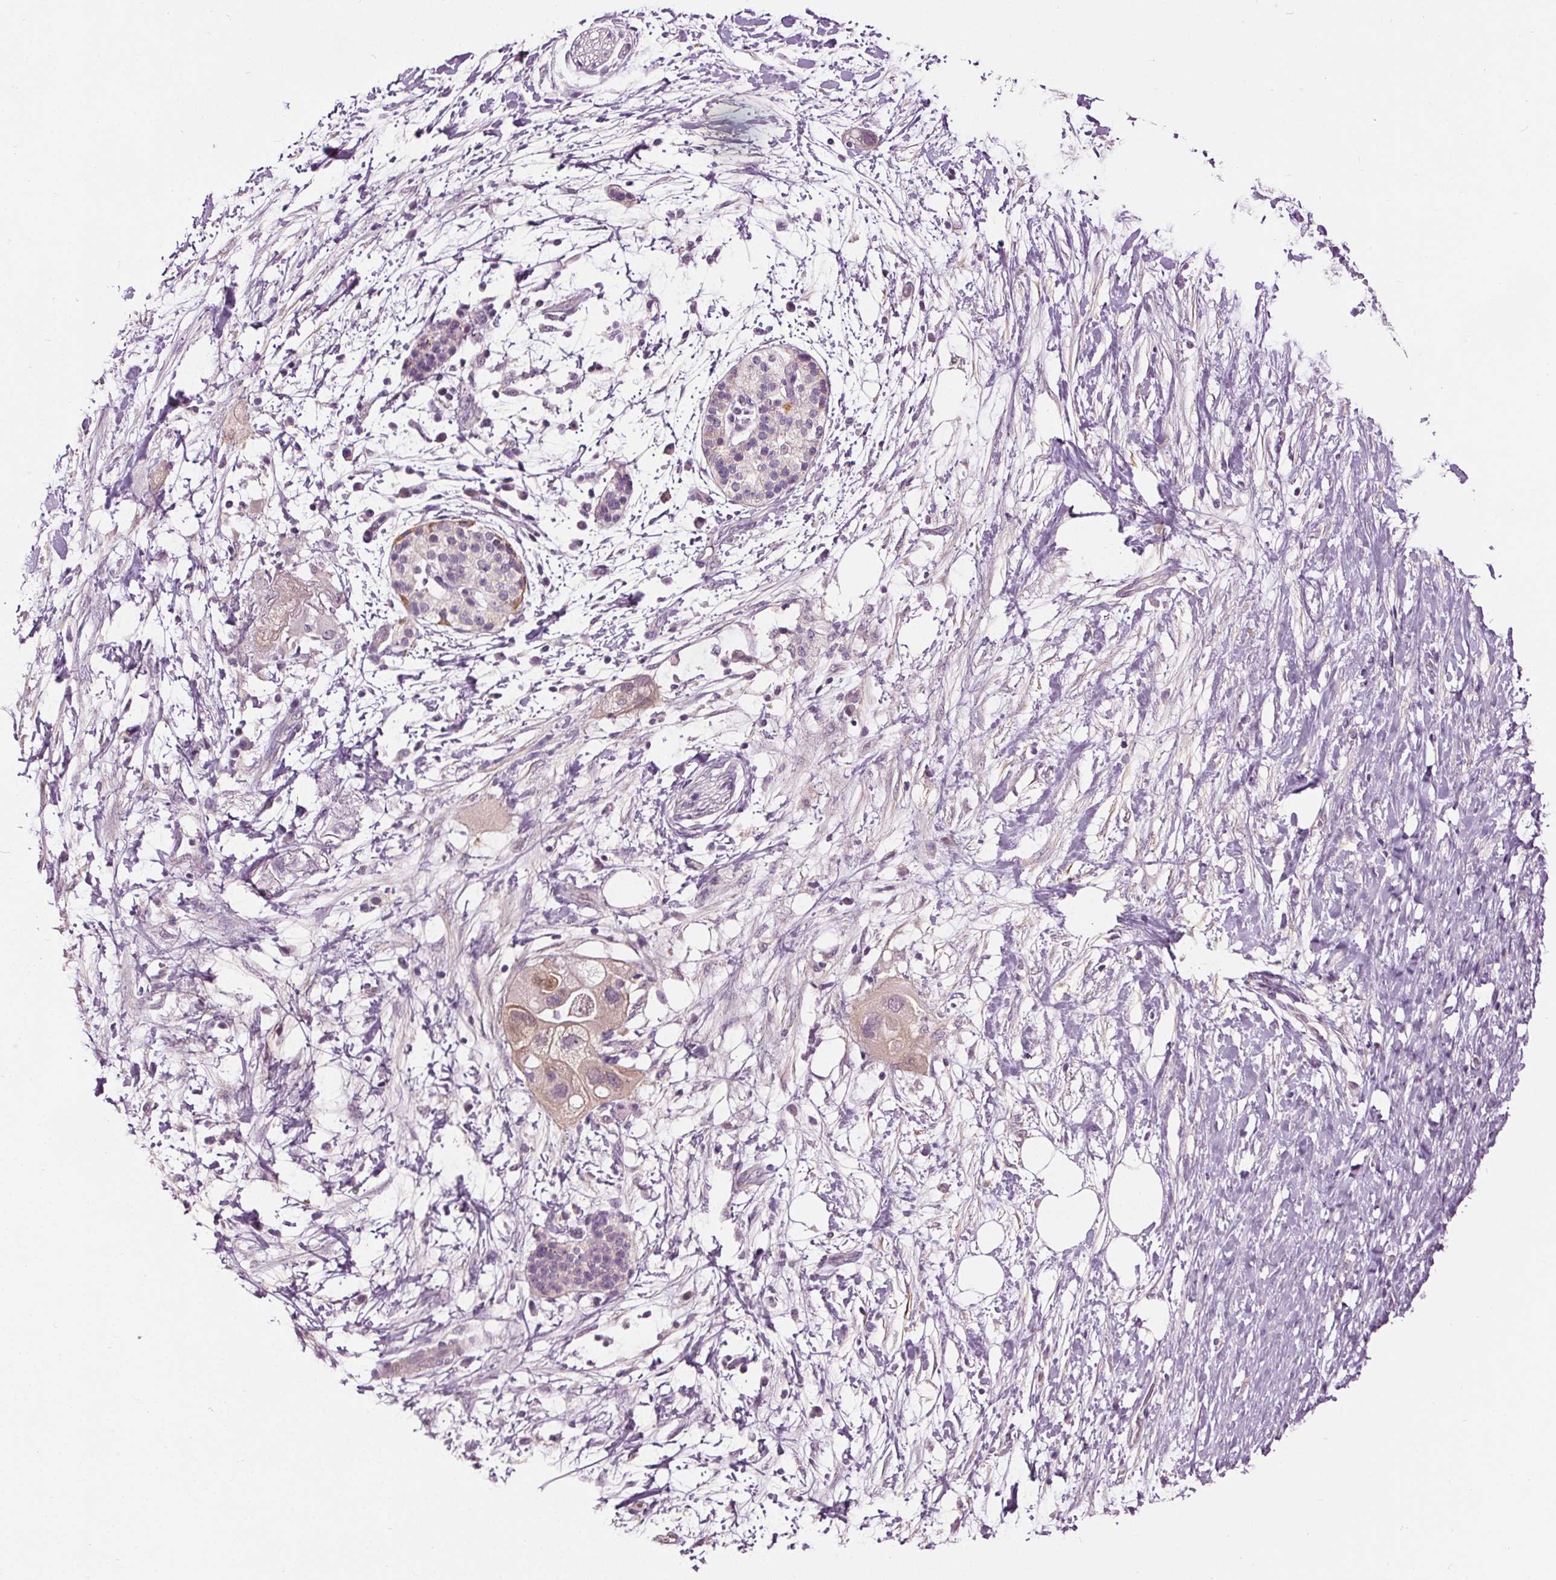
{"staining": {"intensity": "weak", "quantity": "<25%", "location": "cytoplasmic/membranous"}, "tissue": "pancreatic cancer", "cell_type": "Tumor cells", "image_type": "cancer", "snomed": [{"axis": "morphology", "description": "Adenocarcinoma, NOS"}, {"axis": "topography", "description": "Pancreas"}], "caption": "The immunohistochemistry (IHC) image has no significant staining in tumor cells of pancreatic cancer (adenocarcinoma) tissue.", "gene": "RASA1", "patient": {"sex": "female", "age": 72}}